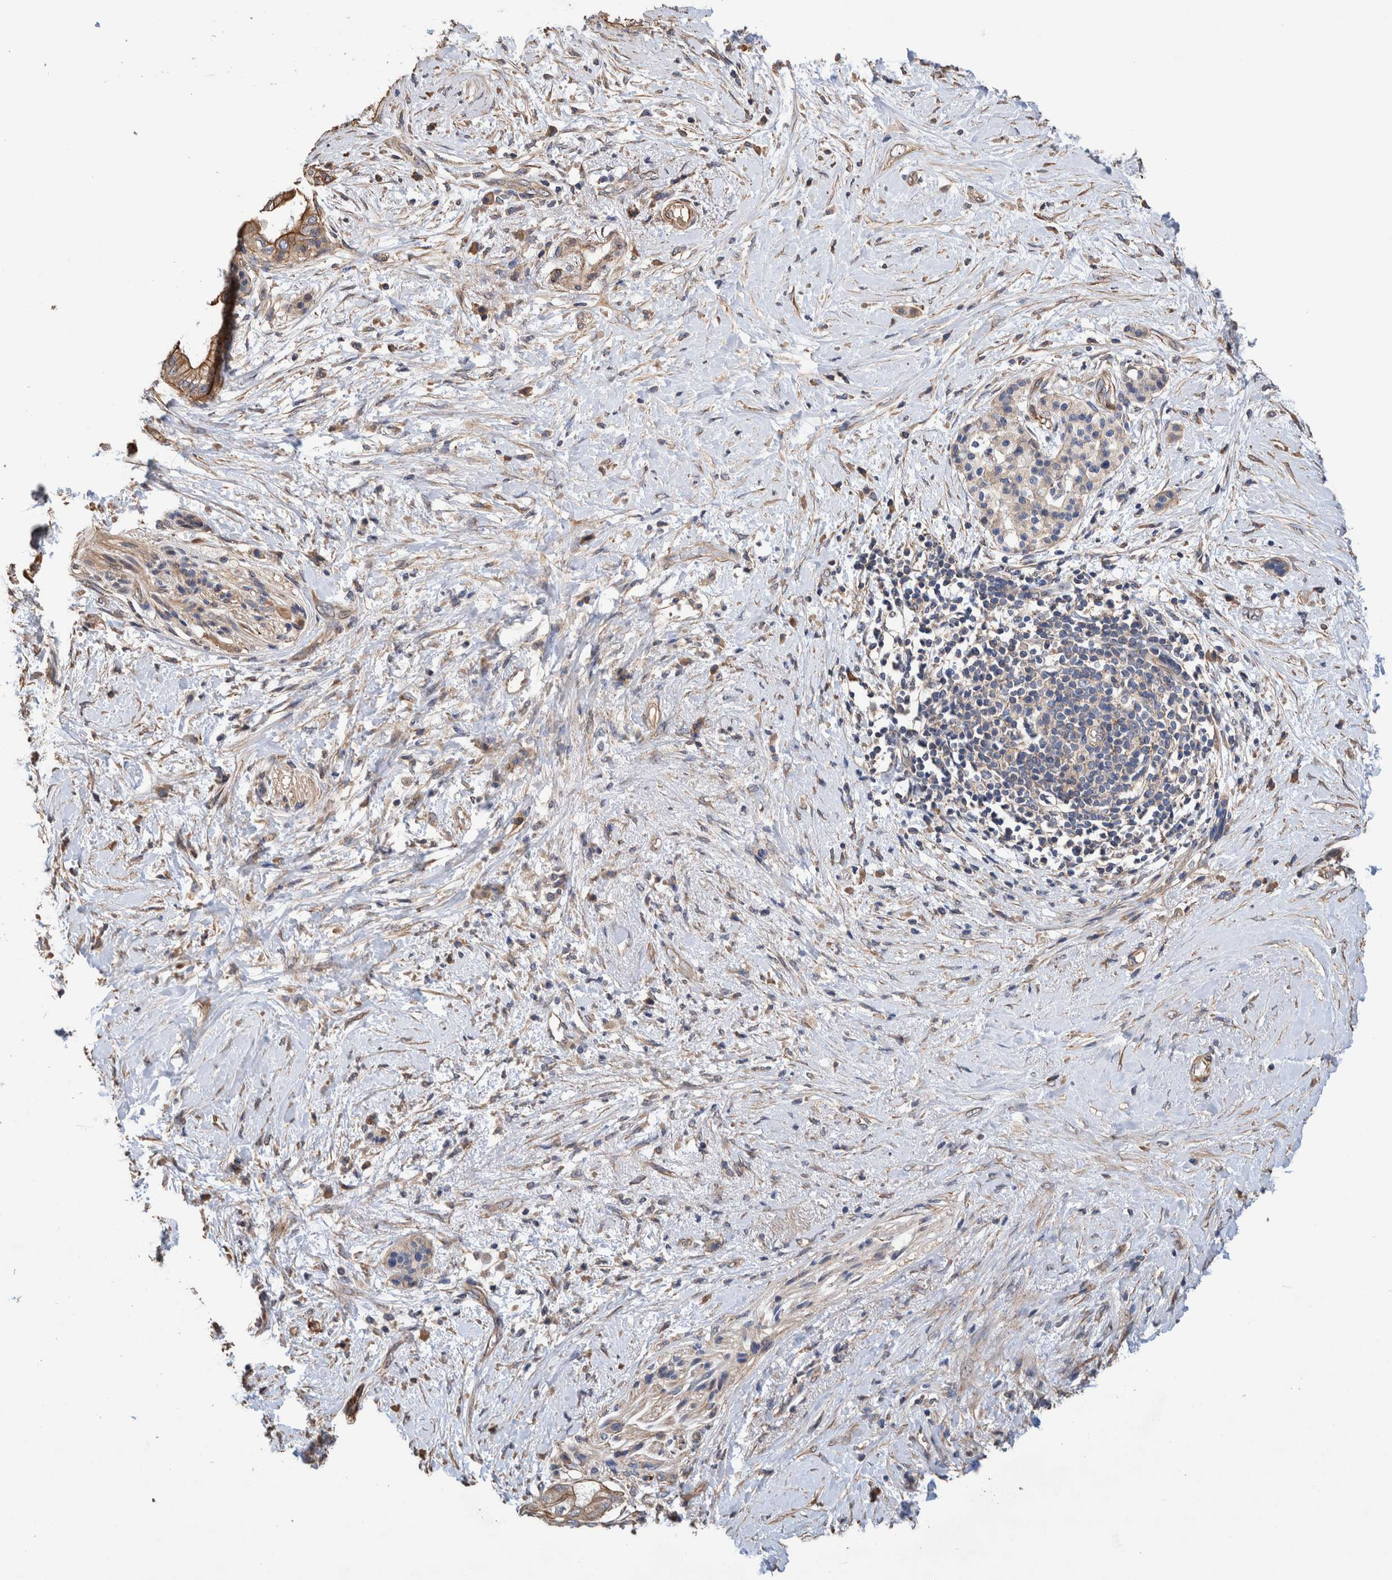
{"staining": {"intensity": "moderate", "quantity": ">75%", "location": "cytoplasmic/membranous"}, "tissue": "pancreatic cancer", "cell_type": "Tumor cells", "image_type": "cancer", "snomed": [{"axis": "morphology", "description": "Normal tissue, NOS"}, {"axis": "morphology", "description": "Adenocarcinoma, NOS"}, {"axis": "topography", "description": "Pancreas"}, {"axis": "topography", "description": "Duodenum"}], "caption": "Protein expression analysis of human pancreatic adenocarcinoma reveals moderate cytoplasmic/membranous expression in about >75% of tumor cells.", "gene": "SLC45A4", "patient": {"sex": "female", "age": 60}}